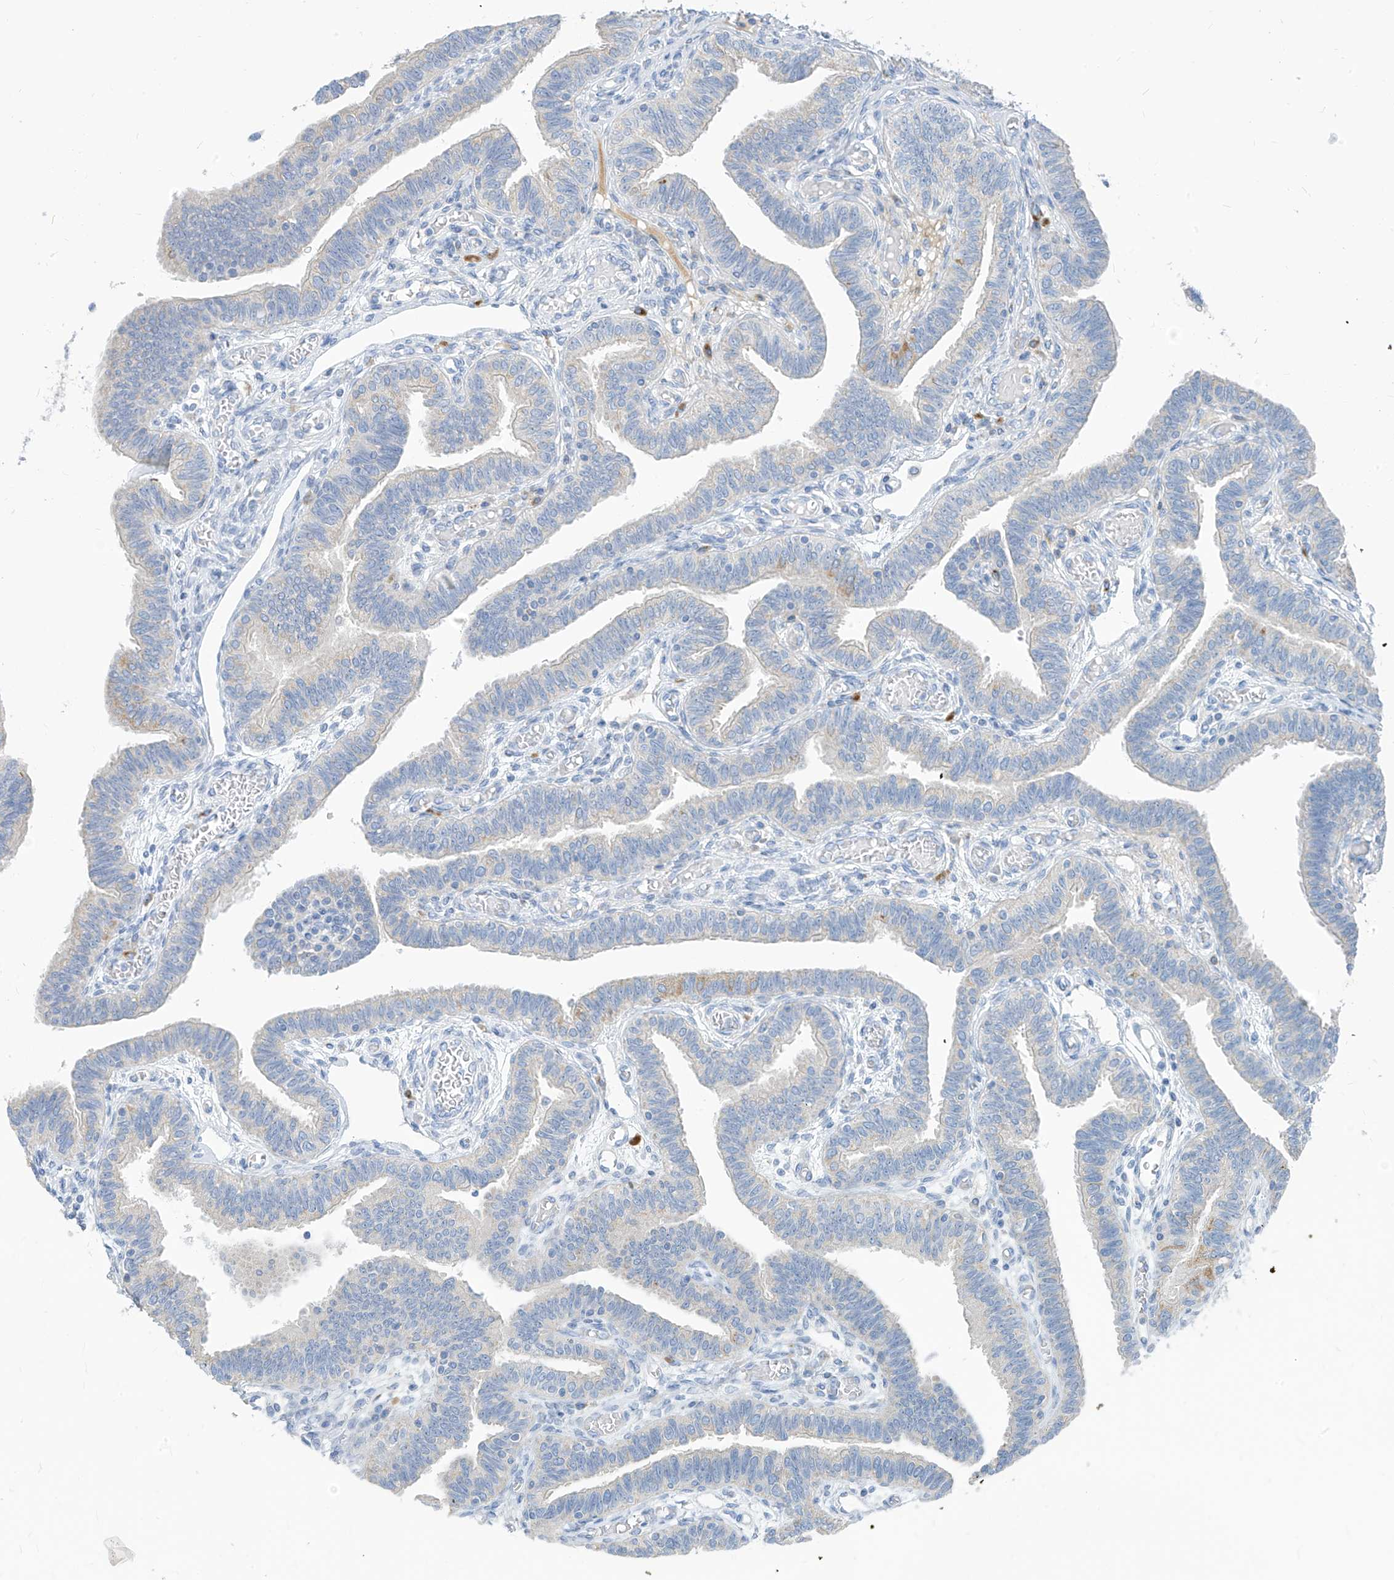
{"staining": {"intensity": "moderate", "quantity": "<25%", "location": "cytoplasmic/membranous"}, "tissue": "fallopian tube", "cell_type": "Glandular cells", "image_type": "normal", "snomed": [{"axis": "morphology", "description": "Normal tissue, NOS"}, {"axis": "topography", "description": "Fallopian tube"}], "caption": "IHC staining of unremarkable fallopian tube, which demonstrates low levels of moderate cytoplasmic/membranous positivity in about <25% of glandular cells indicating moderate cytoplasmic/membranous protein staining. The staining was performed using DAB (3,3'-diaminobenzidine) (brown) for protein detection and nuclei were counterstained in hematoxylin (blue).", "gene": "ZNF404", "patient": {"sex": "female", "age": 39}}